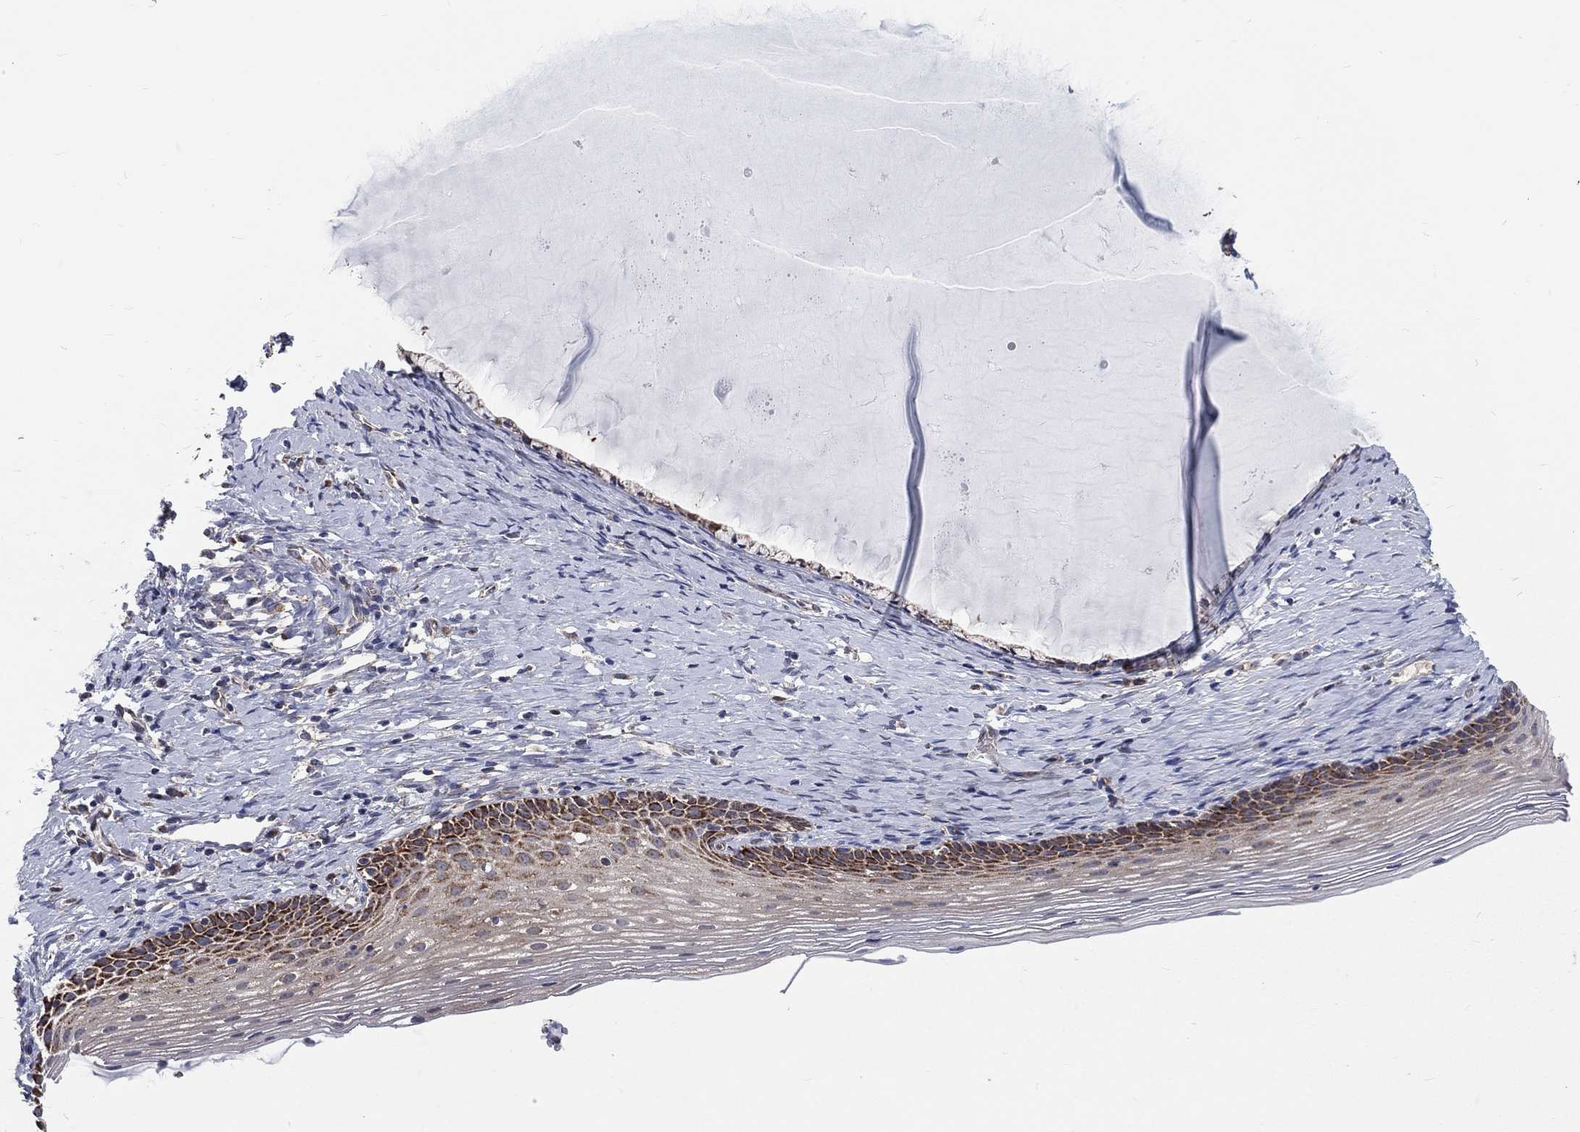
{"staining": {"intensity": "moderate", "quantity": "25%-75%", "location": "cytoplasmic/membranous"}, "tissue": "cervix", "cell_type": "Squamous epithelial cells", "image_type": "normal", "snomed": [{"axis": "morphology", "description": "Normal tissue, NOS"}, {"axis": "topography", "description": "Cervix"}], "caption": "Immunohistochemistry of unremarkable cervix demonstrates medium levels of moderate cytoplasmic/membranous positivity in approximately 25%-75% of squamous epithelial cells. The staining is performed using DAB (3,3'-diaminobenzidine) brown chromogen to label protein expression. The nuclei are counter-stained blue using hematoxylin.", "gene": "NME7", "patient": {"sex": "female", "age": 39}}